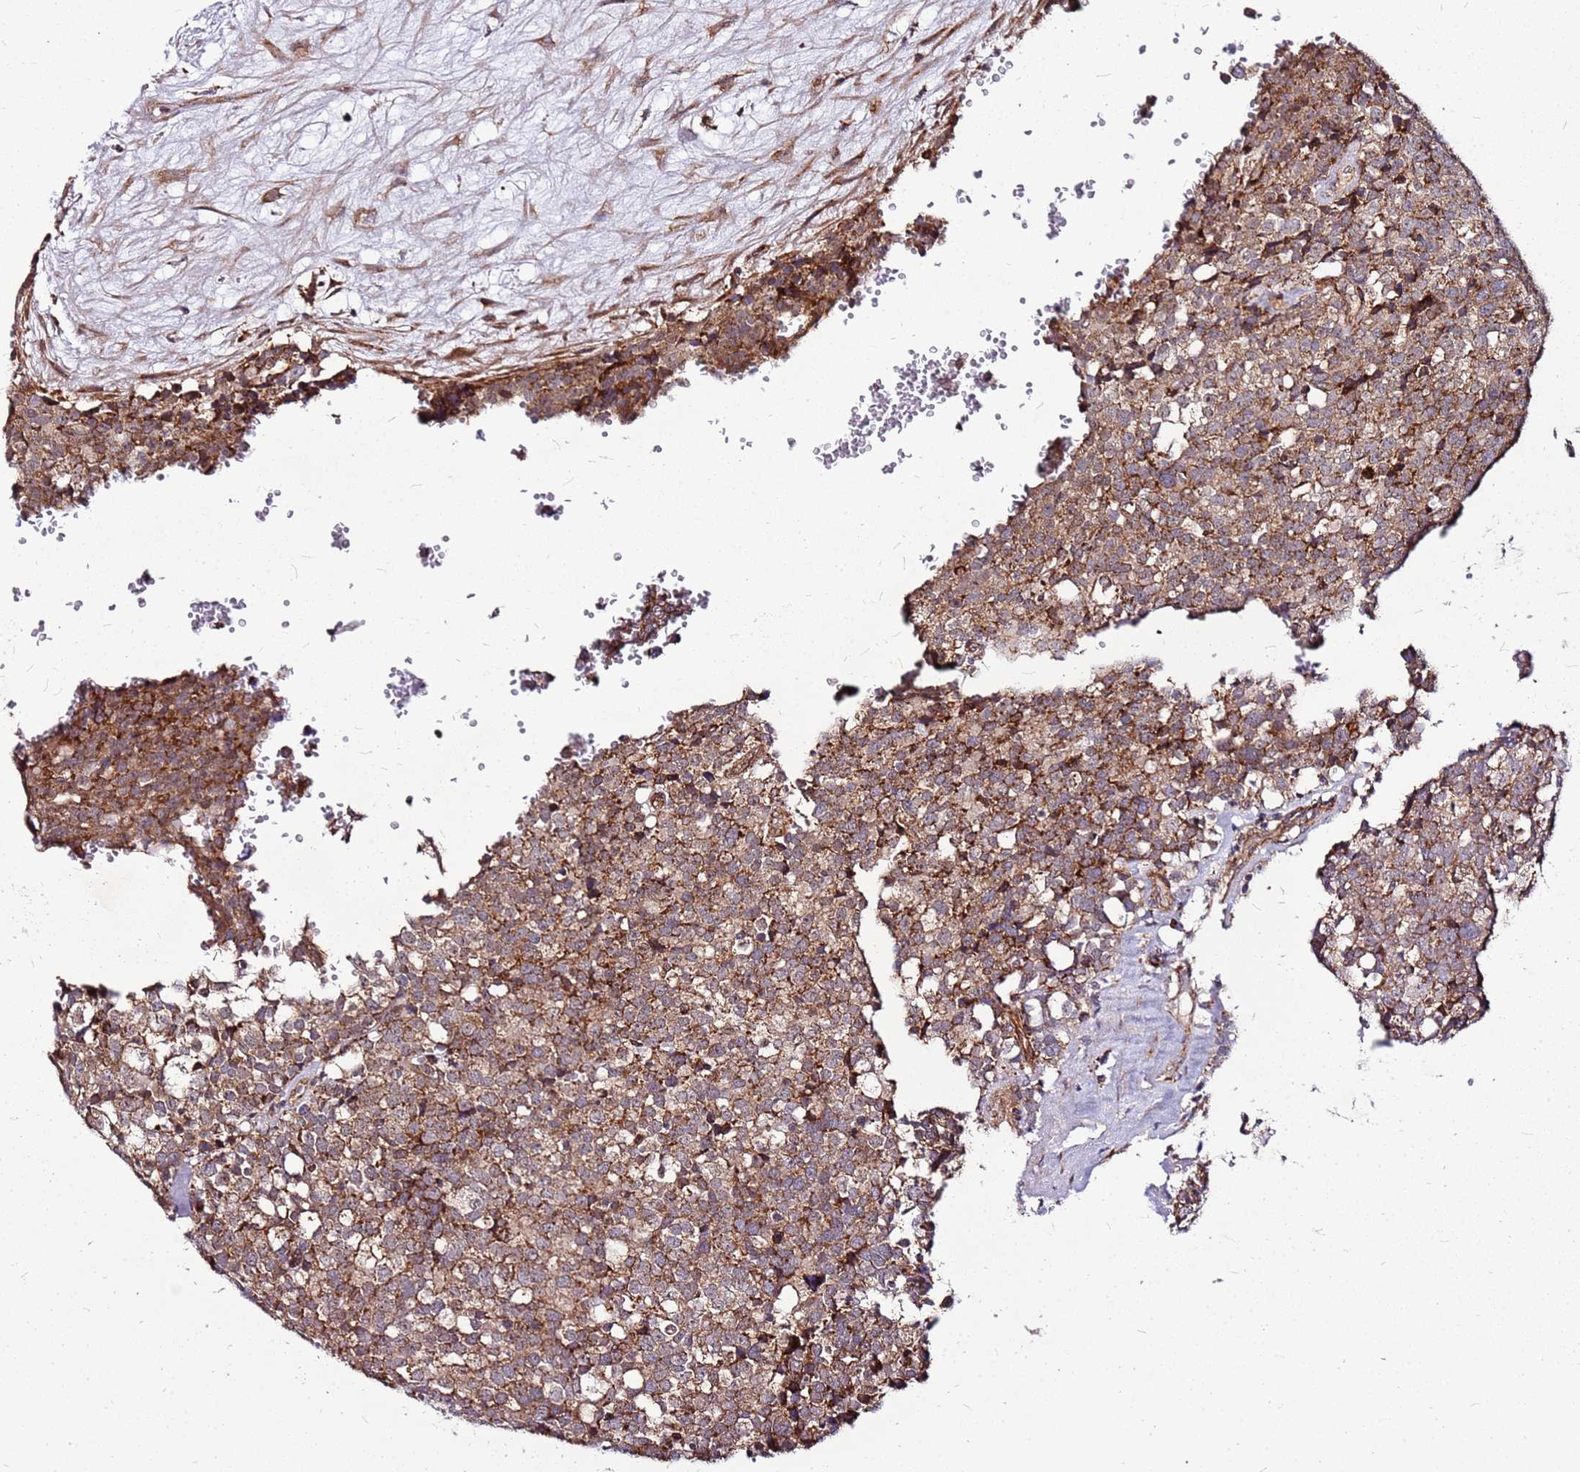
{"staining": {"intensity": "moderate", "quantity": ">75%", "location": "cytoplasmic/membranous"}, "tissue": "testis cancer", "cell_type": "Tumor cells", "image_type": "cancer", "snomed": [{"axis": "morphology", "description": "Seminoma, NOS"}, {"axis": "topography", "description": "Testis"}], "caption": "Moderate cytoplasmic/membranous positivity for a protein is appreciated in approximately >75% of tumor cells of seminoma (testis) using IHC.", "gene": "OR51T1", "patient": {"sex": "male", "age": 71}}